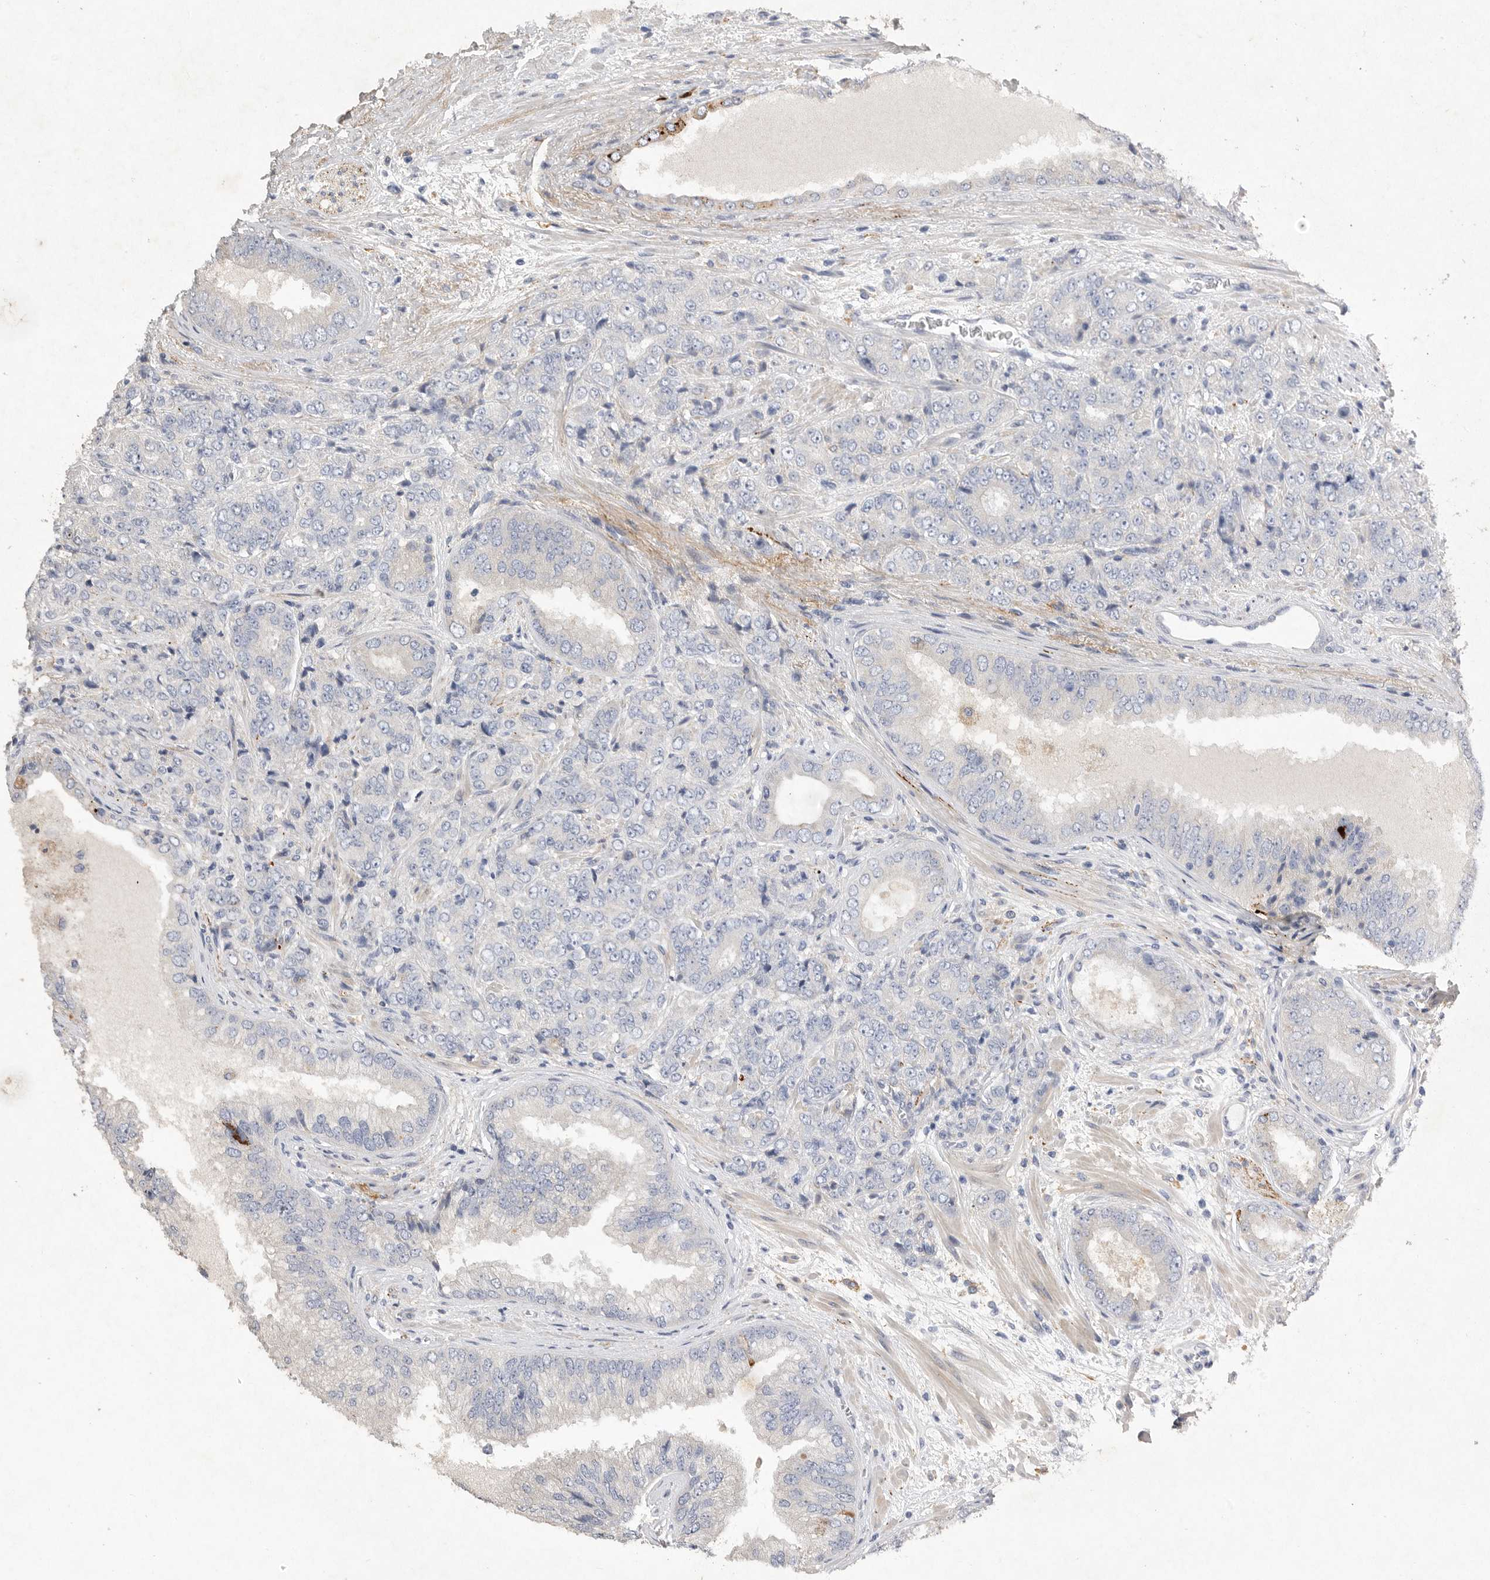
{"staining": {"intensity": "negative", "quantity": "none", "location": "none"}, "tissue": "prostate cancer", "cell_type": "Tumor cells", "image_type": "cancer", "snomed": [{"axis": "morphology", "description": "Adenocarcinoma, High grade"}, {"axis": "topography", "description": "Prostate"}], "caption": "High power microscopy image of an immunohistochemistry (IHC) micrograph of prostate cancer (adenocarcinoma (high-grade)), revealing no significant expression in tumor cells. (IHC, brightfield microscopy, high magnification).", "gene": "EDEM3", "patient": {"sex": "male", "age": 58}}